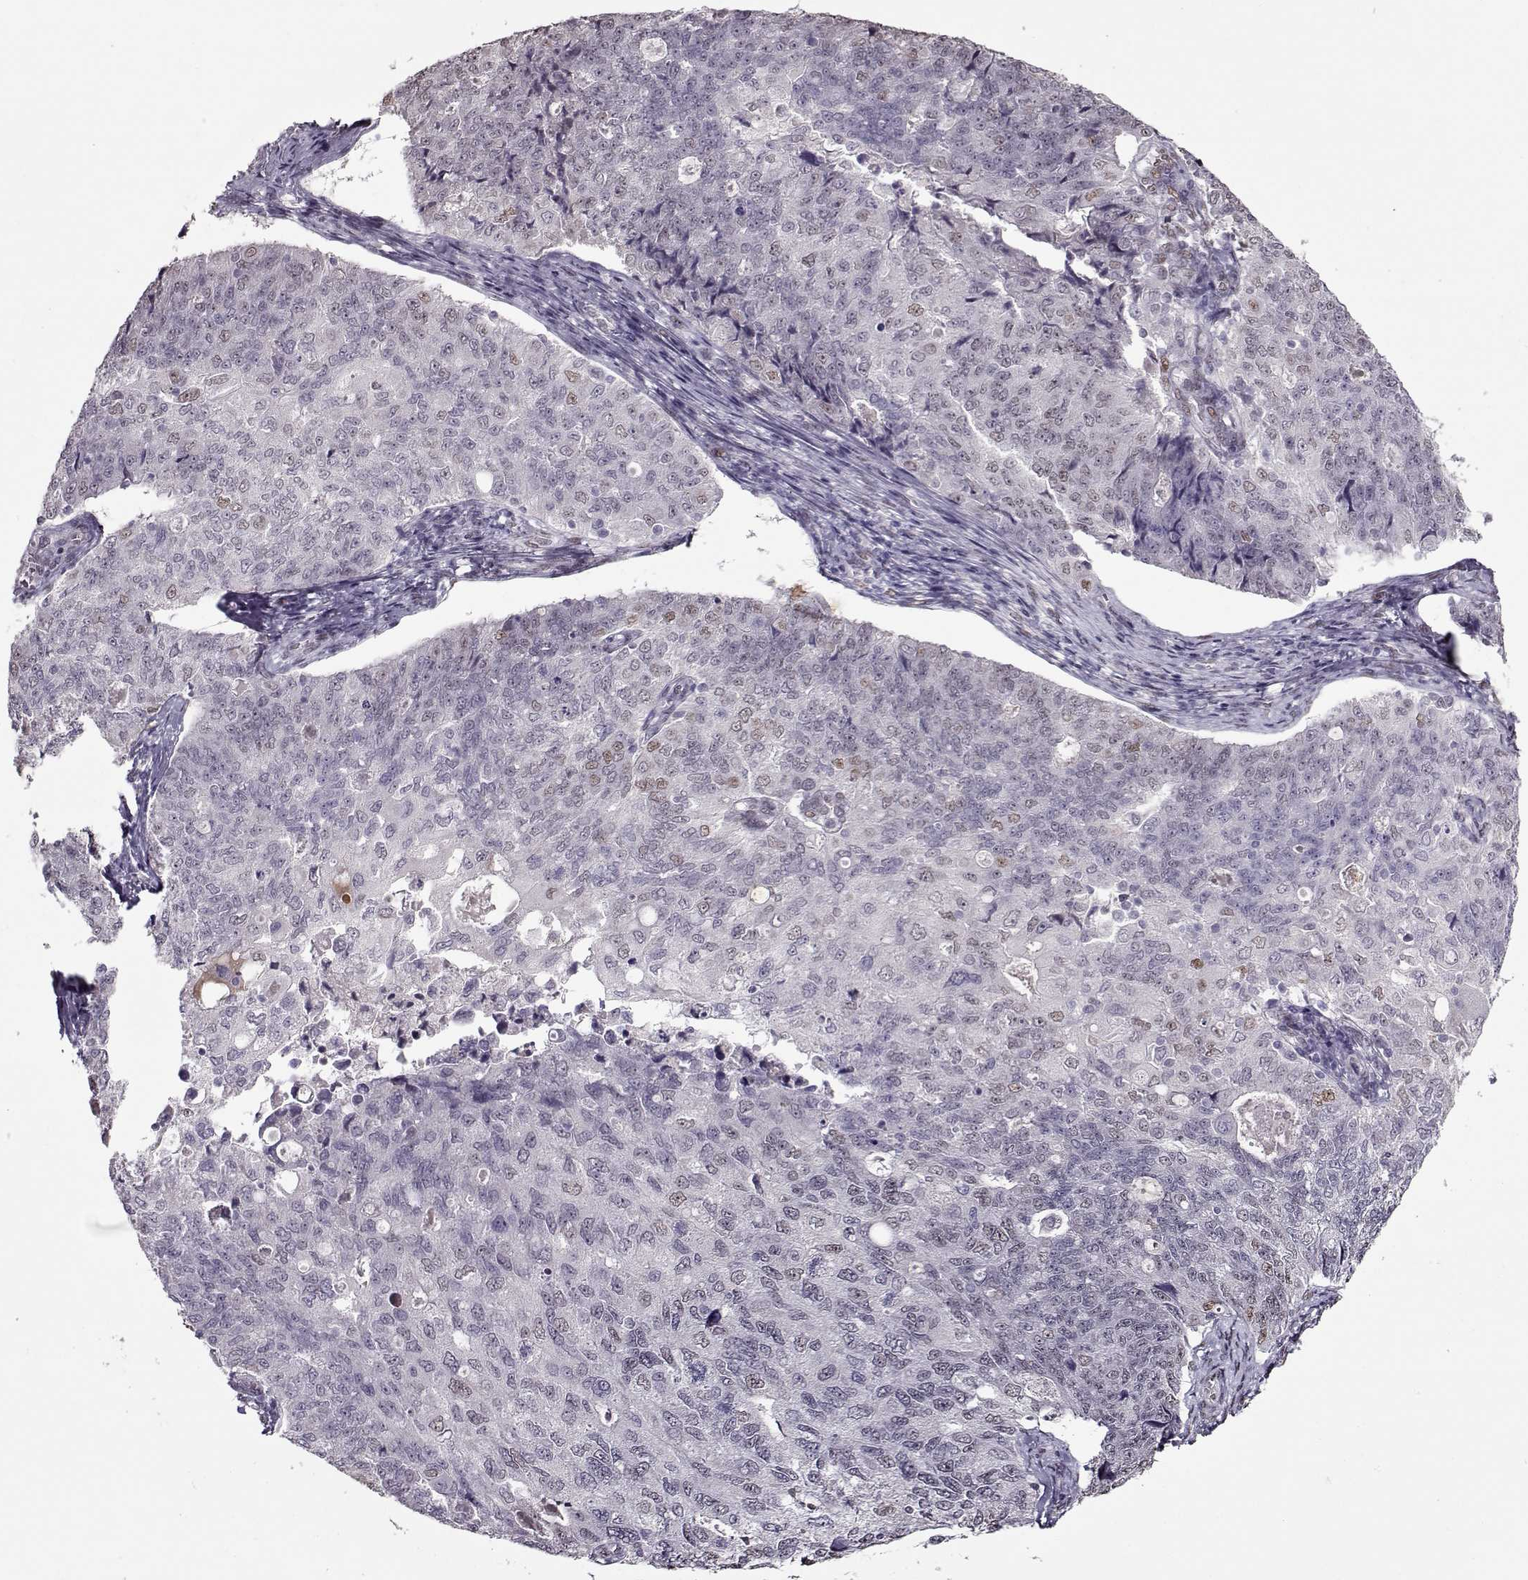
{"staining": {"intensity": "weak", "quantity": "<25%", "location": "nuclear"}, "tissue": "endometrial cancer", "cell_type": "Tumor cells", "image_type": "cancer", "snomed": [{"axis": "morphology", "description": "Adenocarcinoma, NOS"}, {"axis": "topography", "description": "Endometrium"}], "caption": "Tumor cells show no significant protein positivity in endometrial cancer (adenocarcinoma).", "gene": "PRMT8", "patient": {"sex": "female", "age": 43}}